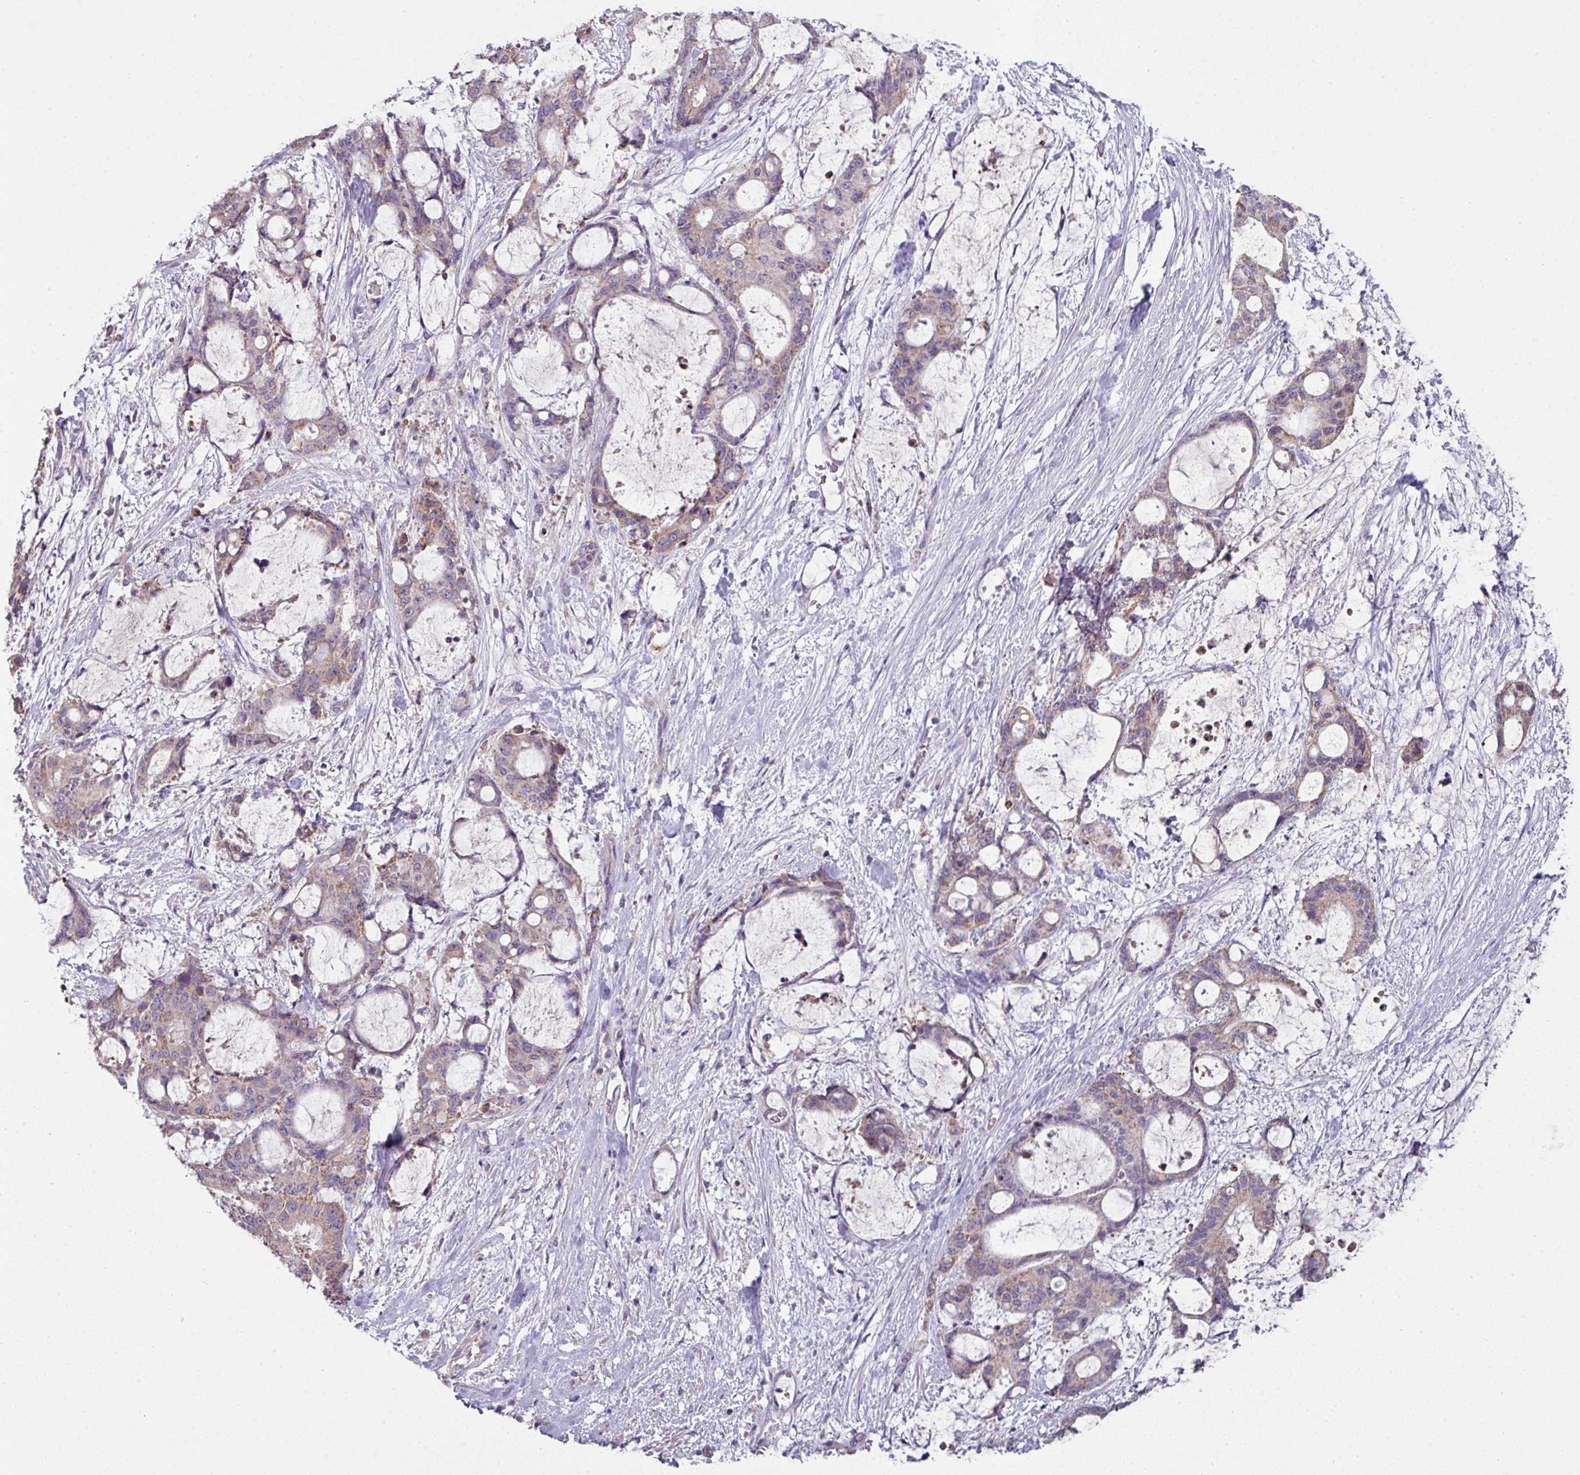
{"staining": {"intensity": "weak", "quantity": "25%-75%", "location": "cytoplasmic/membranous"}, "tissue": "liver cancer", "cell_type": "Tumor cells", "image_type": "cancer", "snomed": [{"axis": "morphology", "description": "Normal tissue, NOS"}, {"axis": "morphology", "description": "Cholangiocarcinoma"}, {"axis": "topography", "description": "Liver"}, {"axis": "topography", "description": "Peripheral nerve tissue"}], "caption": "This photomicrograph shows IHC staining of human liver cancer, with low weak cytoplasmic/membranous staining in about 25%-75% of tumor cells.", "gene": "LRRC9", "patient": {"sex": "female", "age": 73}}